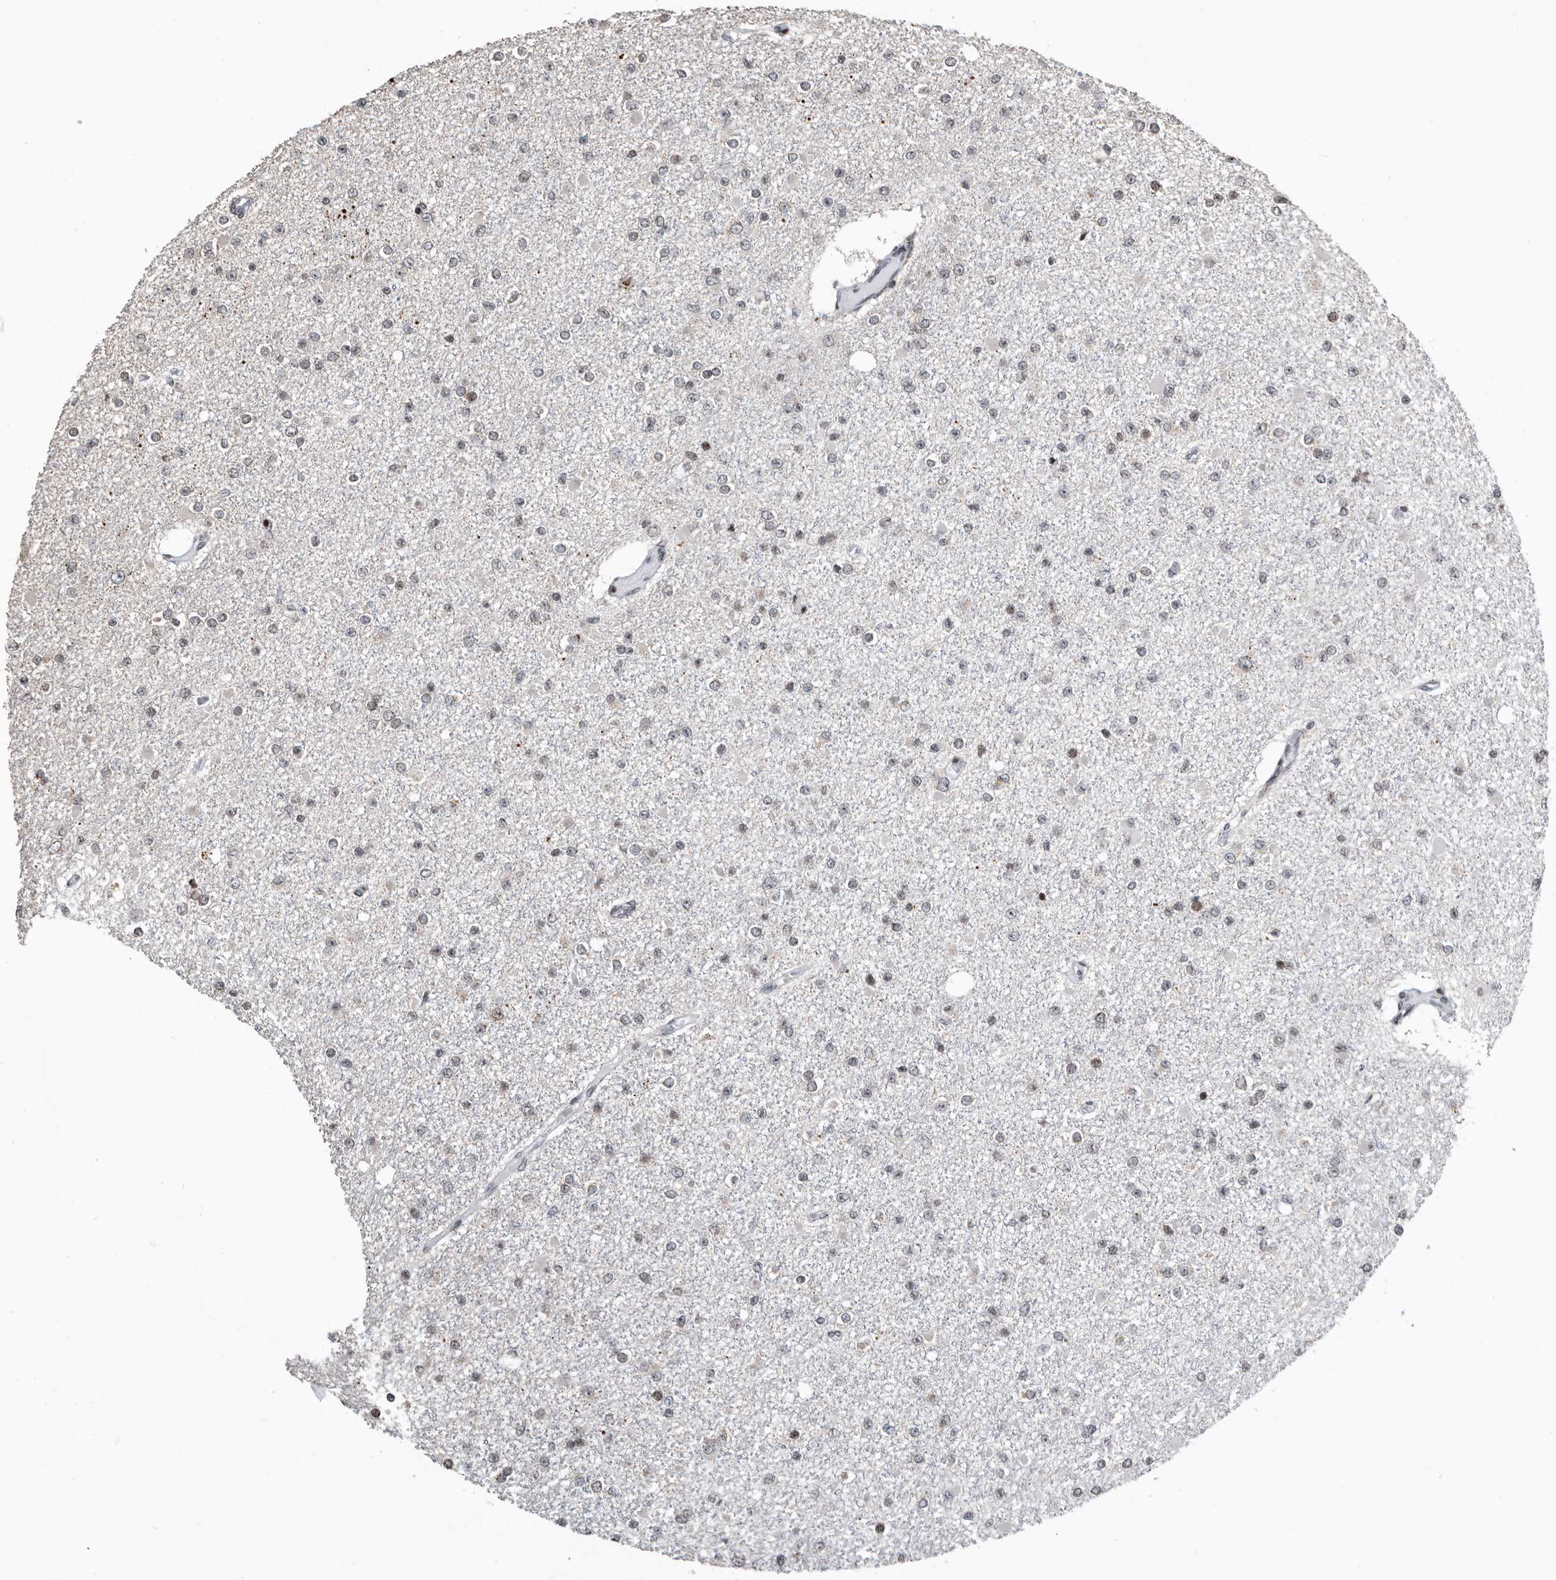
{"staining": {"intensity": "weak", "quantity": "<25%", "location": "nuclear"}, "tissue": "glioma", "cell_type": "Tumor cells", "image_type": "cancer", "snomed": [{"axis": "morphology", "description": "Glioma, malignant, Low grade"}, {"axis": "topography", "description": "Brain"}], "caption": "Image shows no significant protein positivity in tumor cells of malignant low-grade glioma.", "gene": "SNRNP48", "patient": {"sex": "female", "age": 22}}